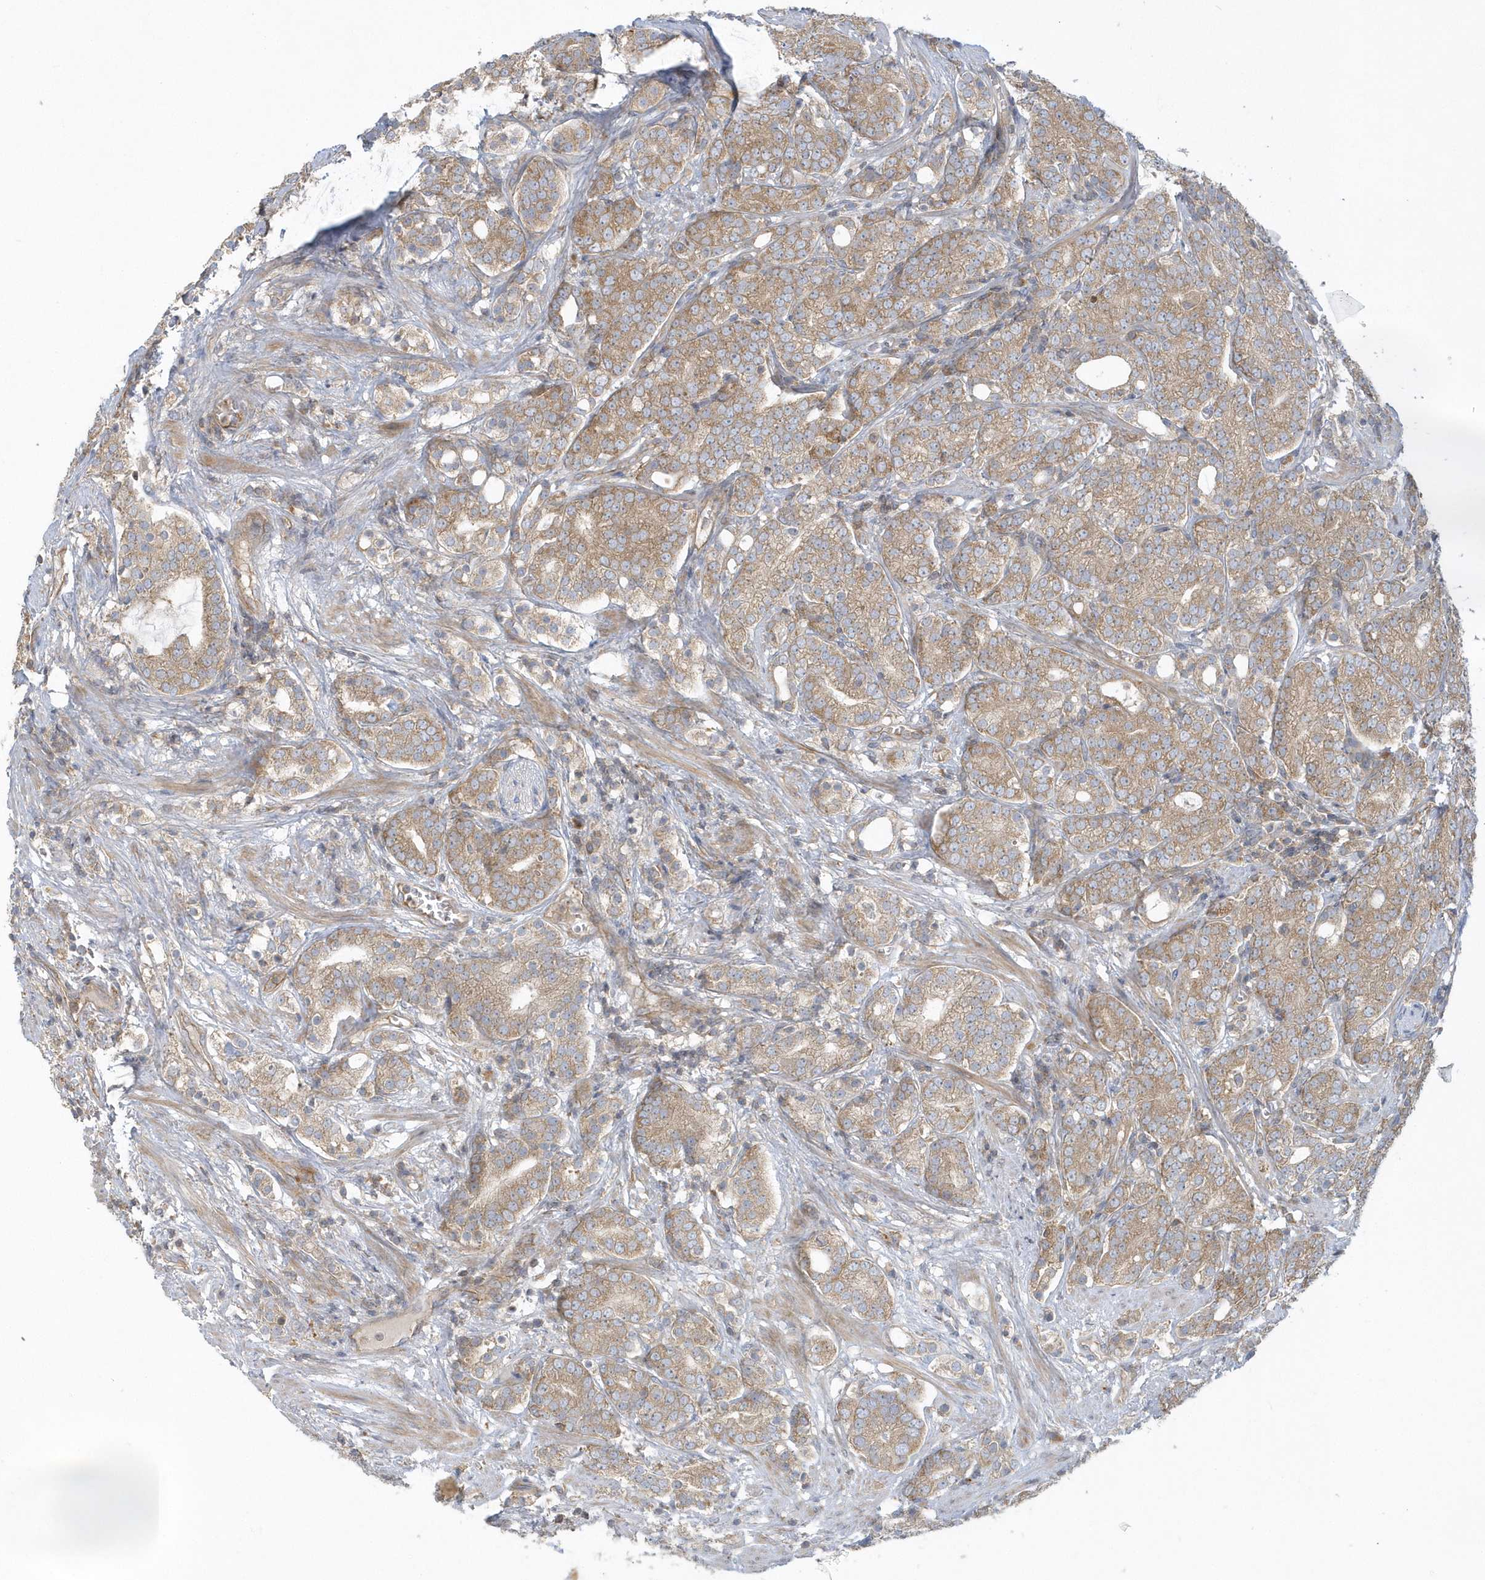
{"staining": {"intensity": "moderate", "quantity": ">75%", "location": "cytoplasmic/membranous"}, "tissue": "prostate cancer", "cell_type": "Tumor cells", "image_type": "cancer", "snomed": [{"axis": "morphology", "description": "Adenocarcinoma, High grade"}, {"axis": "topography", "description": "Prostate"}], "caption": "This photomicrograph displays immunohistochemistry (IHC) staining of prostate high-grade adenocarcinoma, with medium moderate cytoplasmic/membranous staining in about >75% of tumor cells.", "gene": "CNOT10", "patient": {"sex": "male", "age": 57}}